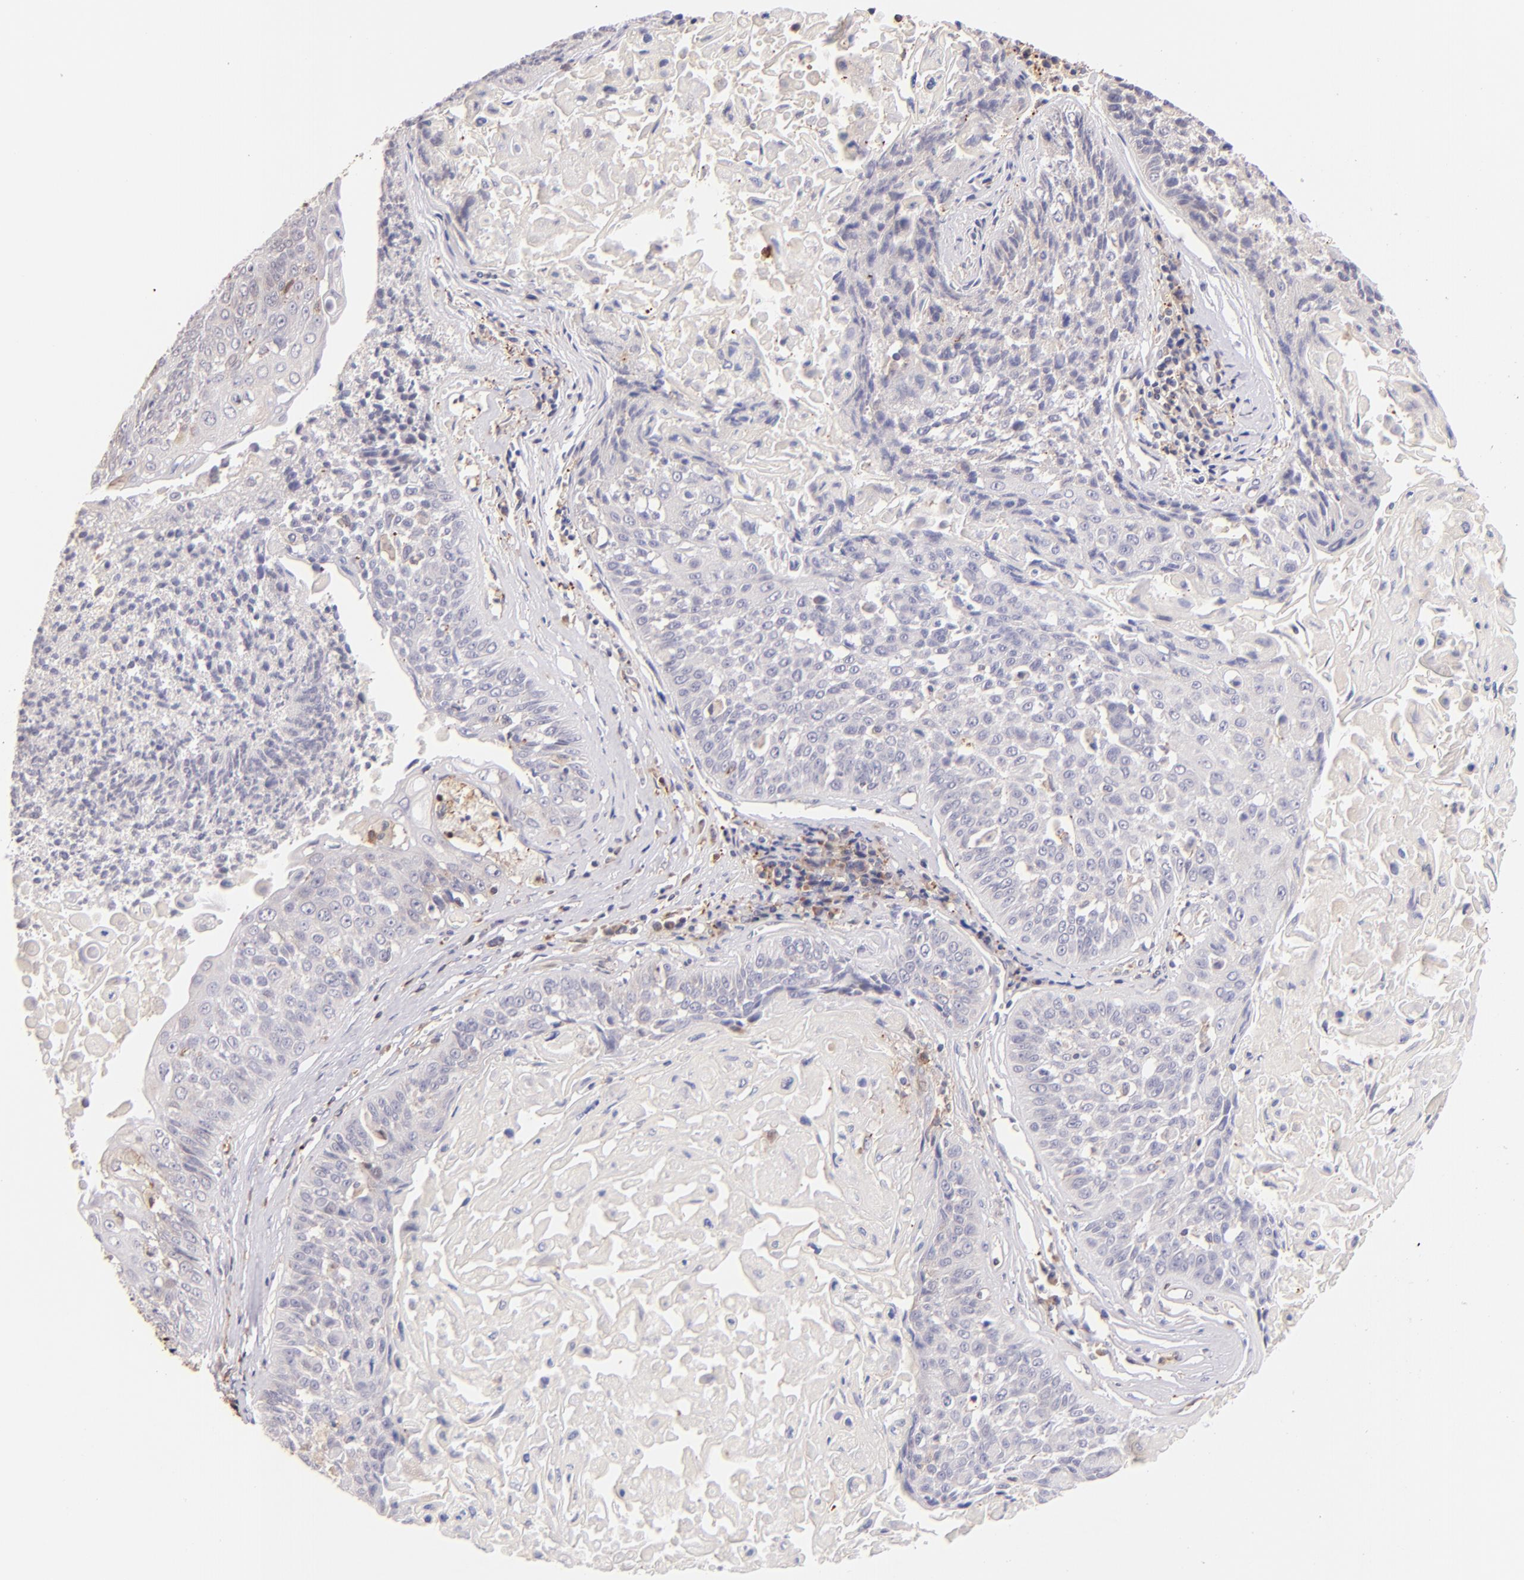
{"staining": {"intensity": "negative", "quantity": "none", "location": "none"}, "tissue": "lung cancer", "cell_type": "Tumor cells", "image_type": "cancer", "snomed": [{"axis": "morphology", "description": "Adenocarcinoma, NOS"}, {"axis": "topography", "description": "Lung"}], "caption": "Immunohistochemical staining of human adenocarcinoma (lung) shows no significant positivity in tumor cells.", "gene": "BTK", "patient": {"sex": "male", "age": 60}}